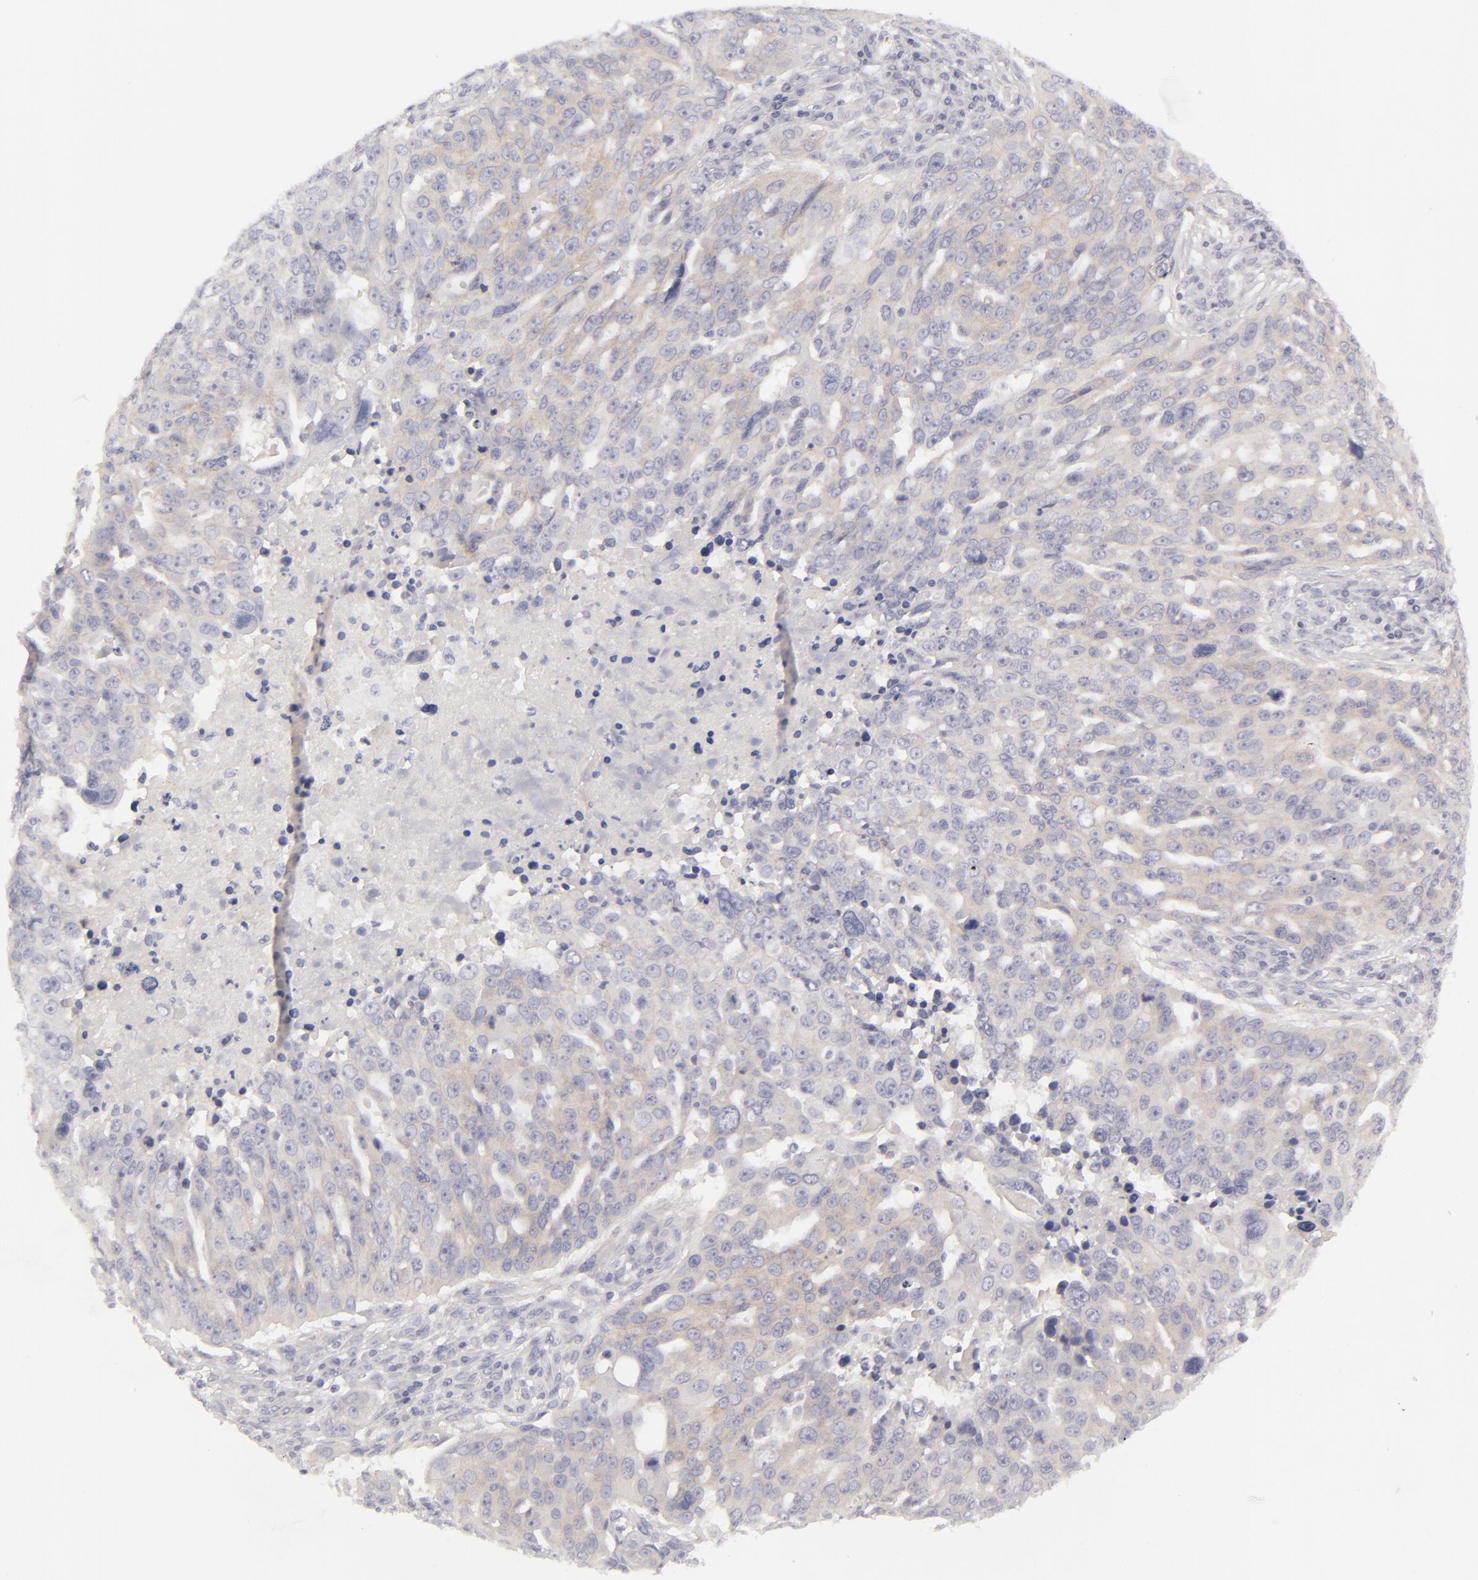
{"staining": {"intensity": "negative", "quantity": "none", "location": "none"}, "tissue": "ovarian cancer", "cell_type": "Tumor cells", "image_type": "cancer", "snomed": [{"axis": "morphology", "description": "Carcinoma, endometroid"}, {"axis": "topography", "description": "Ovary"}], "caption": "Immunohistochemistry image of neoplastic tissue: ovarian cancer stained with DAB demonstrates no significant protein positivity in tumor cells. (IHC, brightfield microscopy, high magnification).", "gene": "DLG4", "patient": {"sex": "female", "age": 75}}